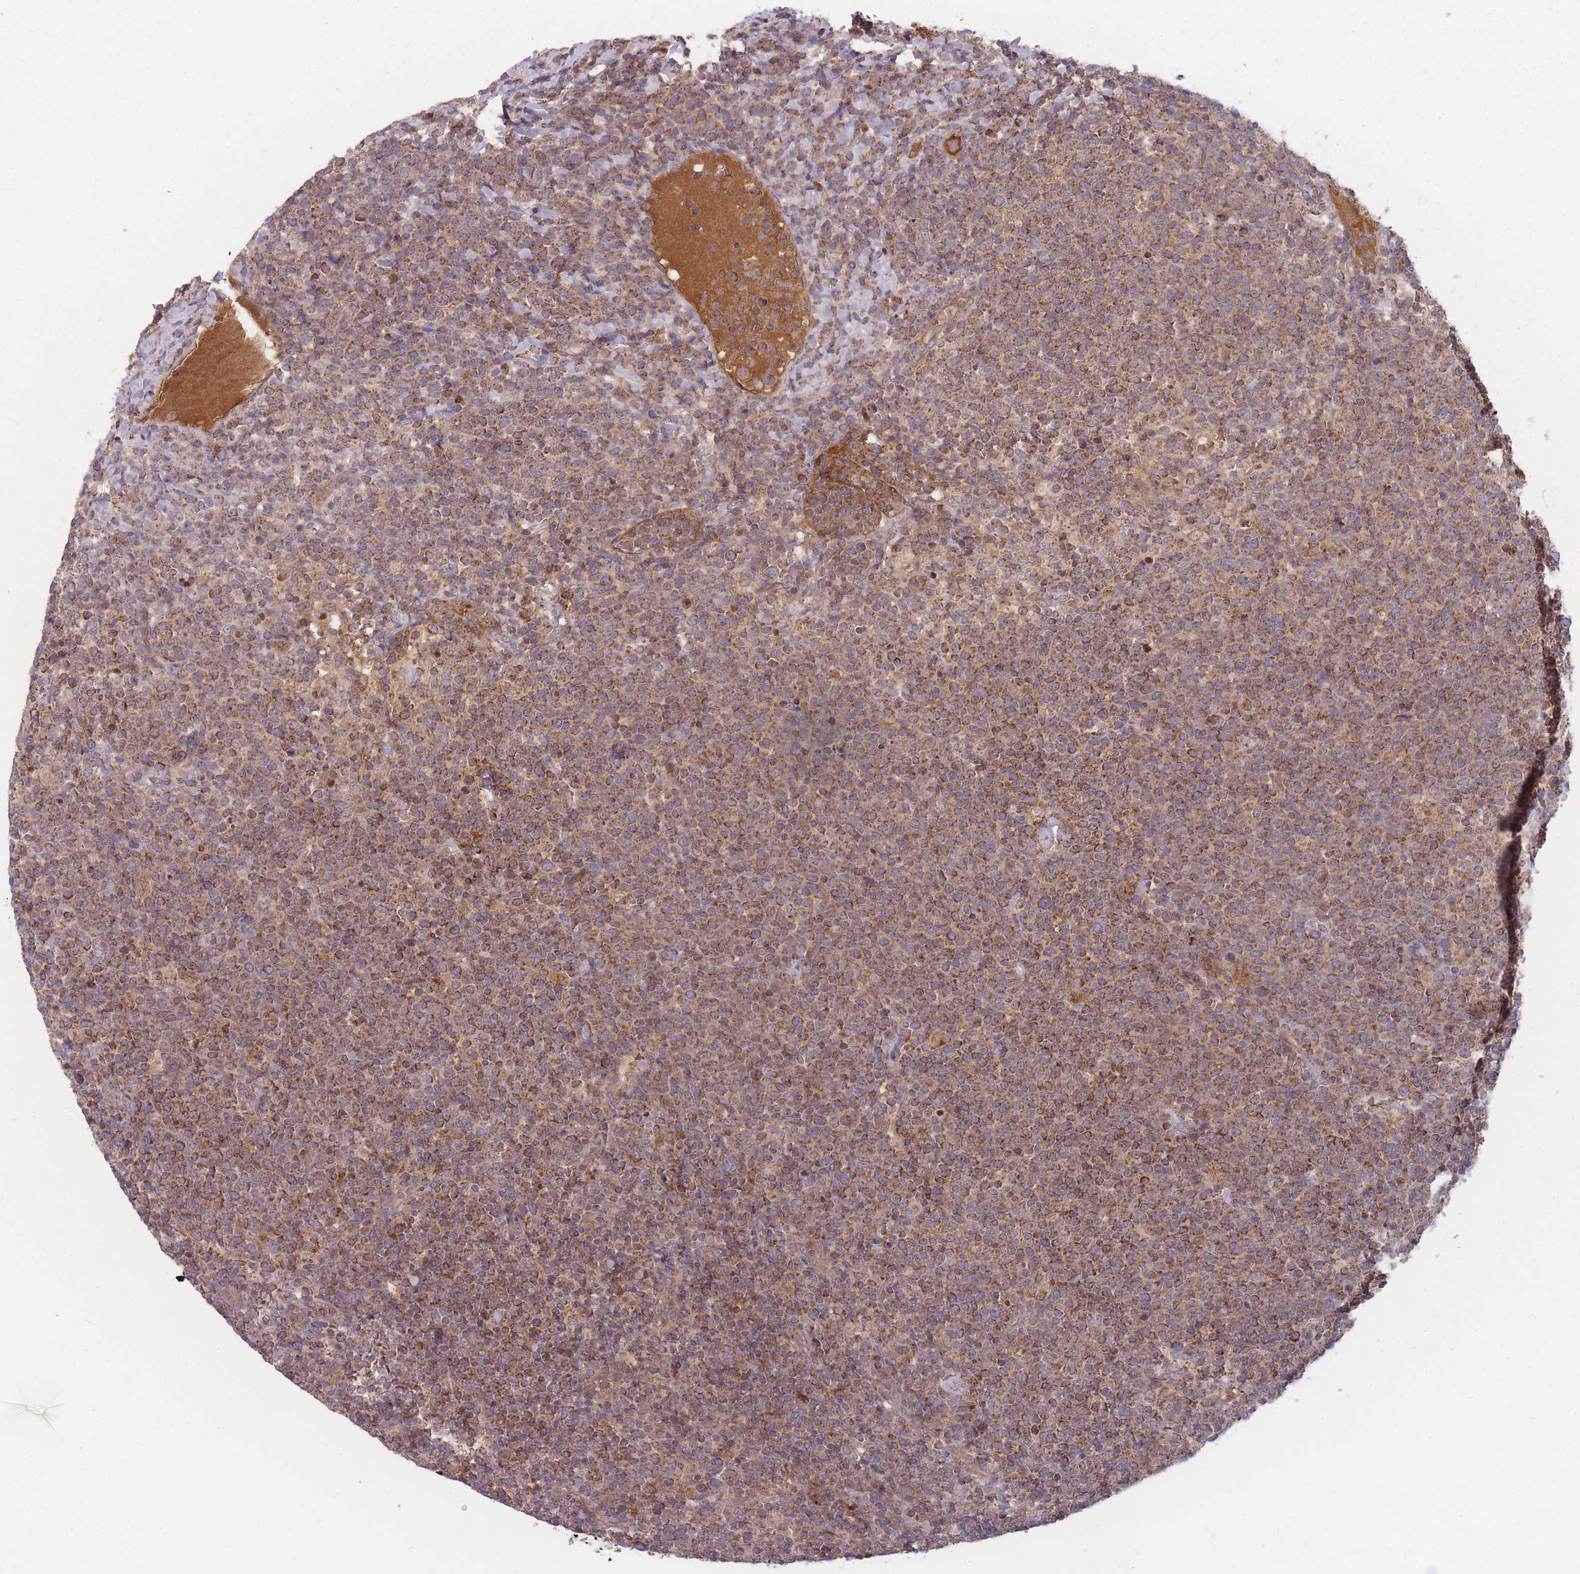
{"staining": {"intensity": "moderate", "quantity": ">75%", "location": "cytoplasmic/membranous"}, "tissue": "lymphoma", "cell_type": "Tumor cells", "image_type": "cancer", "snomed": [{"axis": "morphology", "description": "Malignant lymphoma, non-Hodgkin's type, High grade"}, {"axis": "topography", "description": "Lymph node"}], "caption": "IHC of lymphoma displays medium levels of moderate cytoplasmic/membranous positivity in approximately >75% of tumor cells. Nuclei are stained in blue.", "gene": "ATP5MG", "patient": {"sex": "male", "age": 61}}